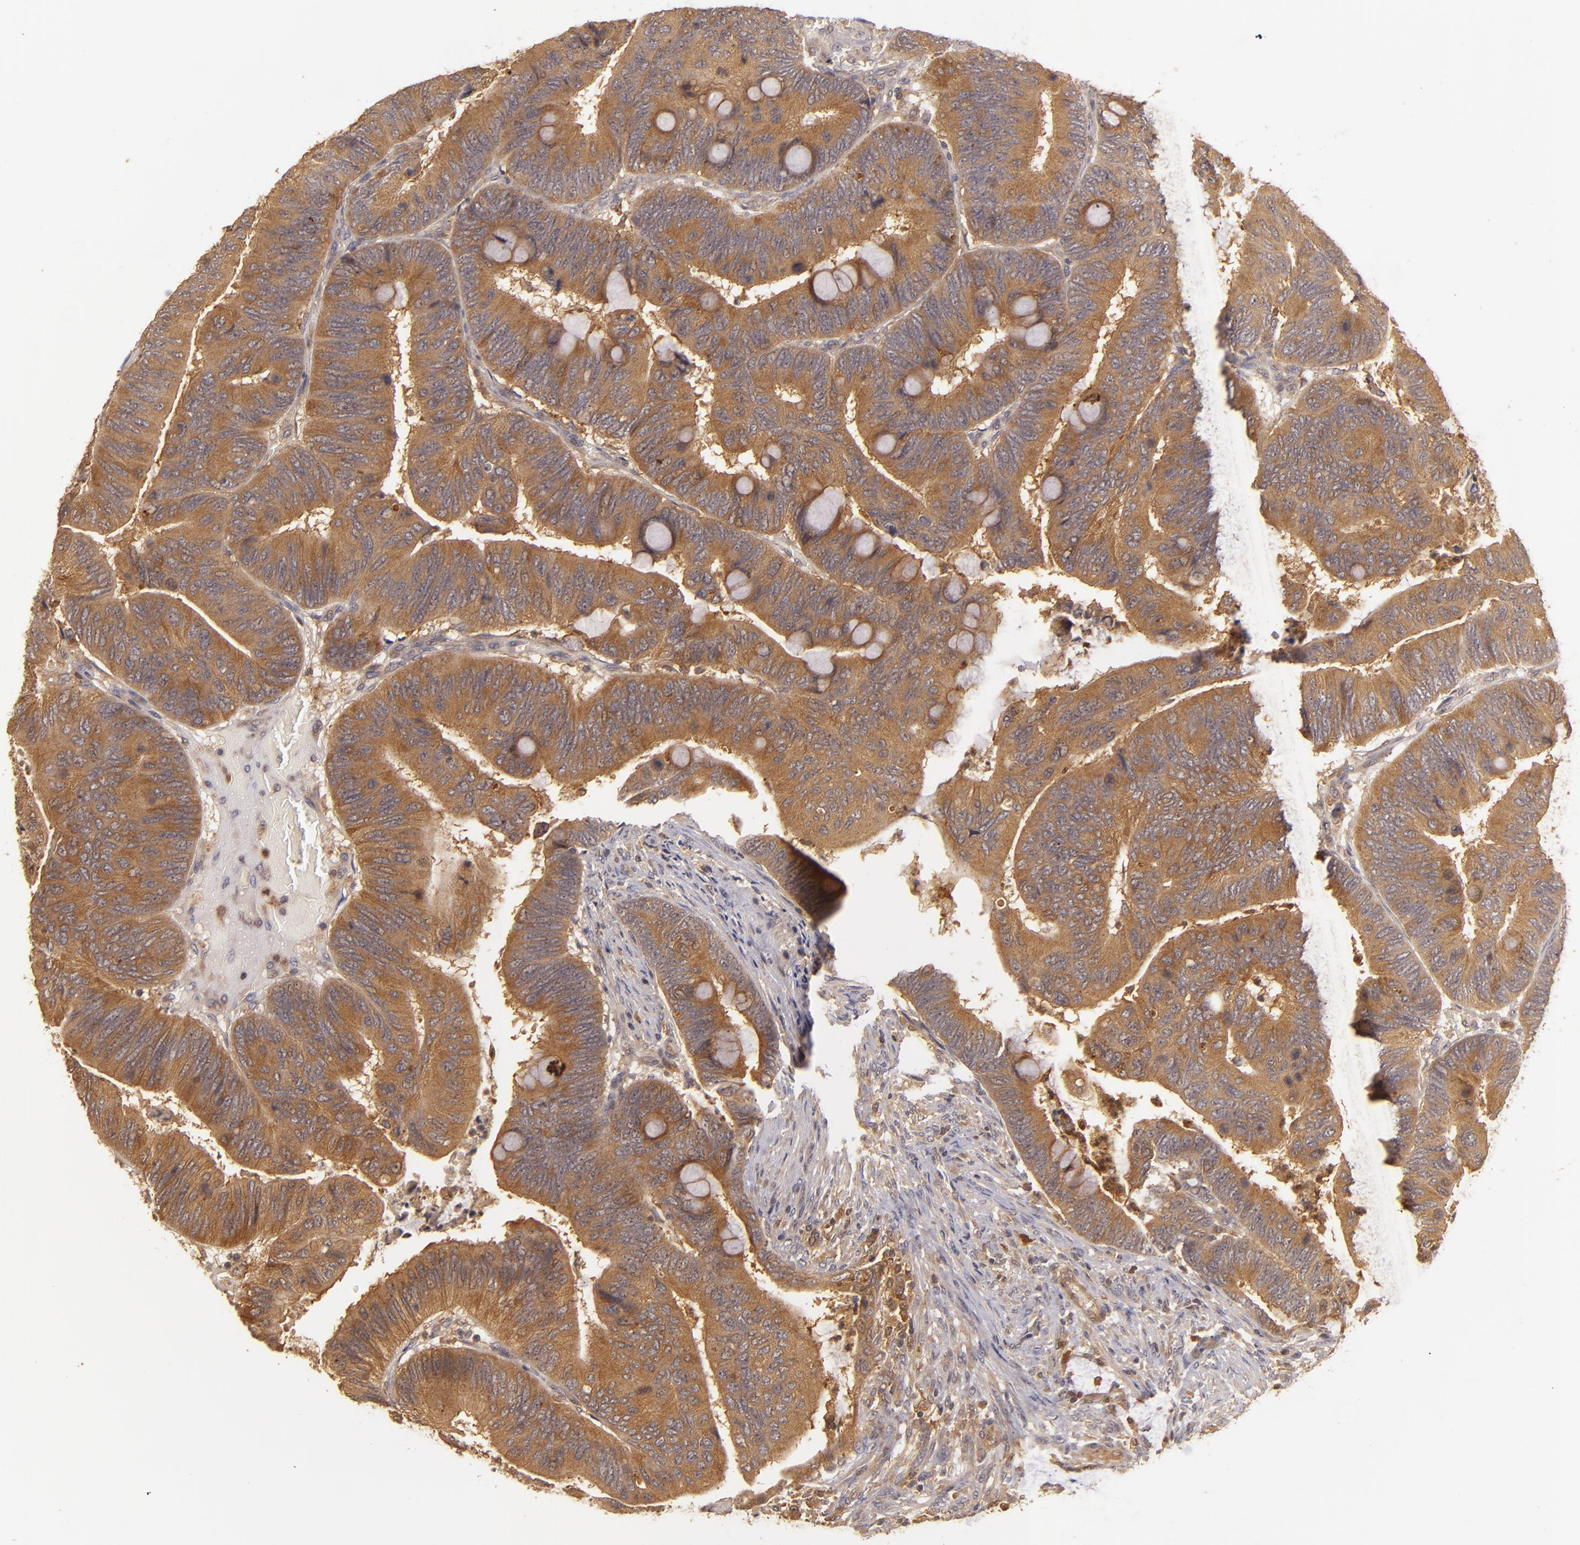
{"staining": {"intensity": "strong", "quantity": ">75%", "location": "cytoplasmic/membranous"}, "tissue": "colorectal cancer", "cell_type": "Tumor cells", "image_type": "cancer", "snomed": [{"axis": "morphology", "description": "Normal tissue, NOS"}, {"axis": "morphology", "description": "Adenocarcinoma, NOS"}, {"axis": "topography", "description": "Rectum"}], "caption": "Immunohistochemical staining of adenocarcinoma (colorectal) demonstrates high levels of strong cytoplasmic/membranous positivity in about >75% of tumor cells.", "gene": "PRKCD", "patient": {"sex": "male", "age": 92}}